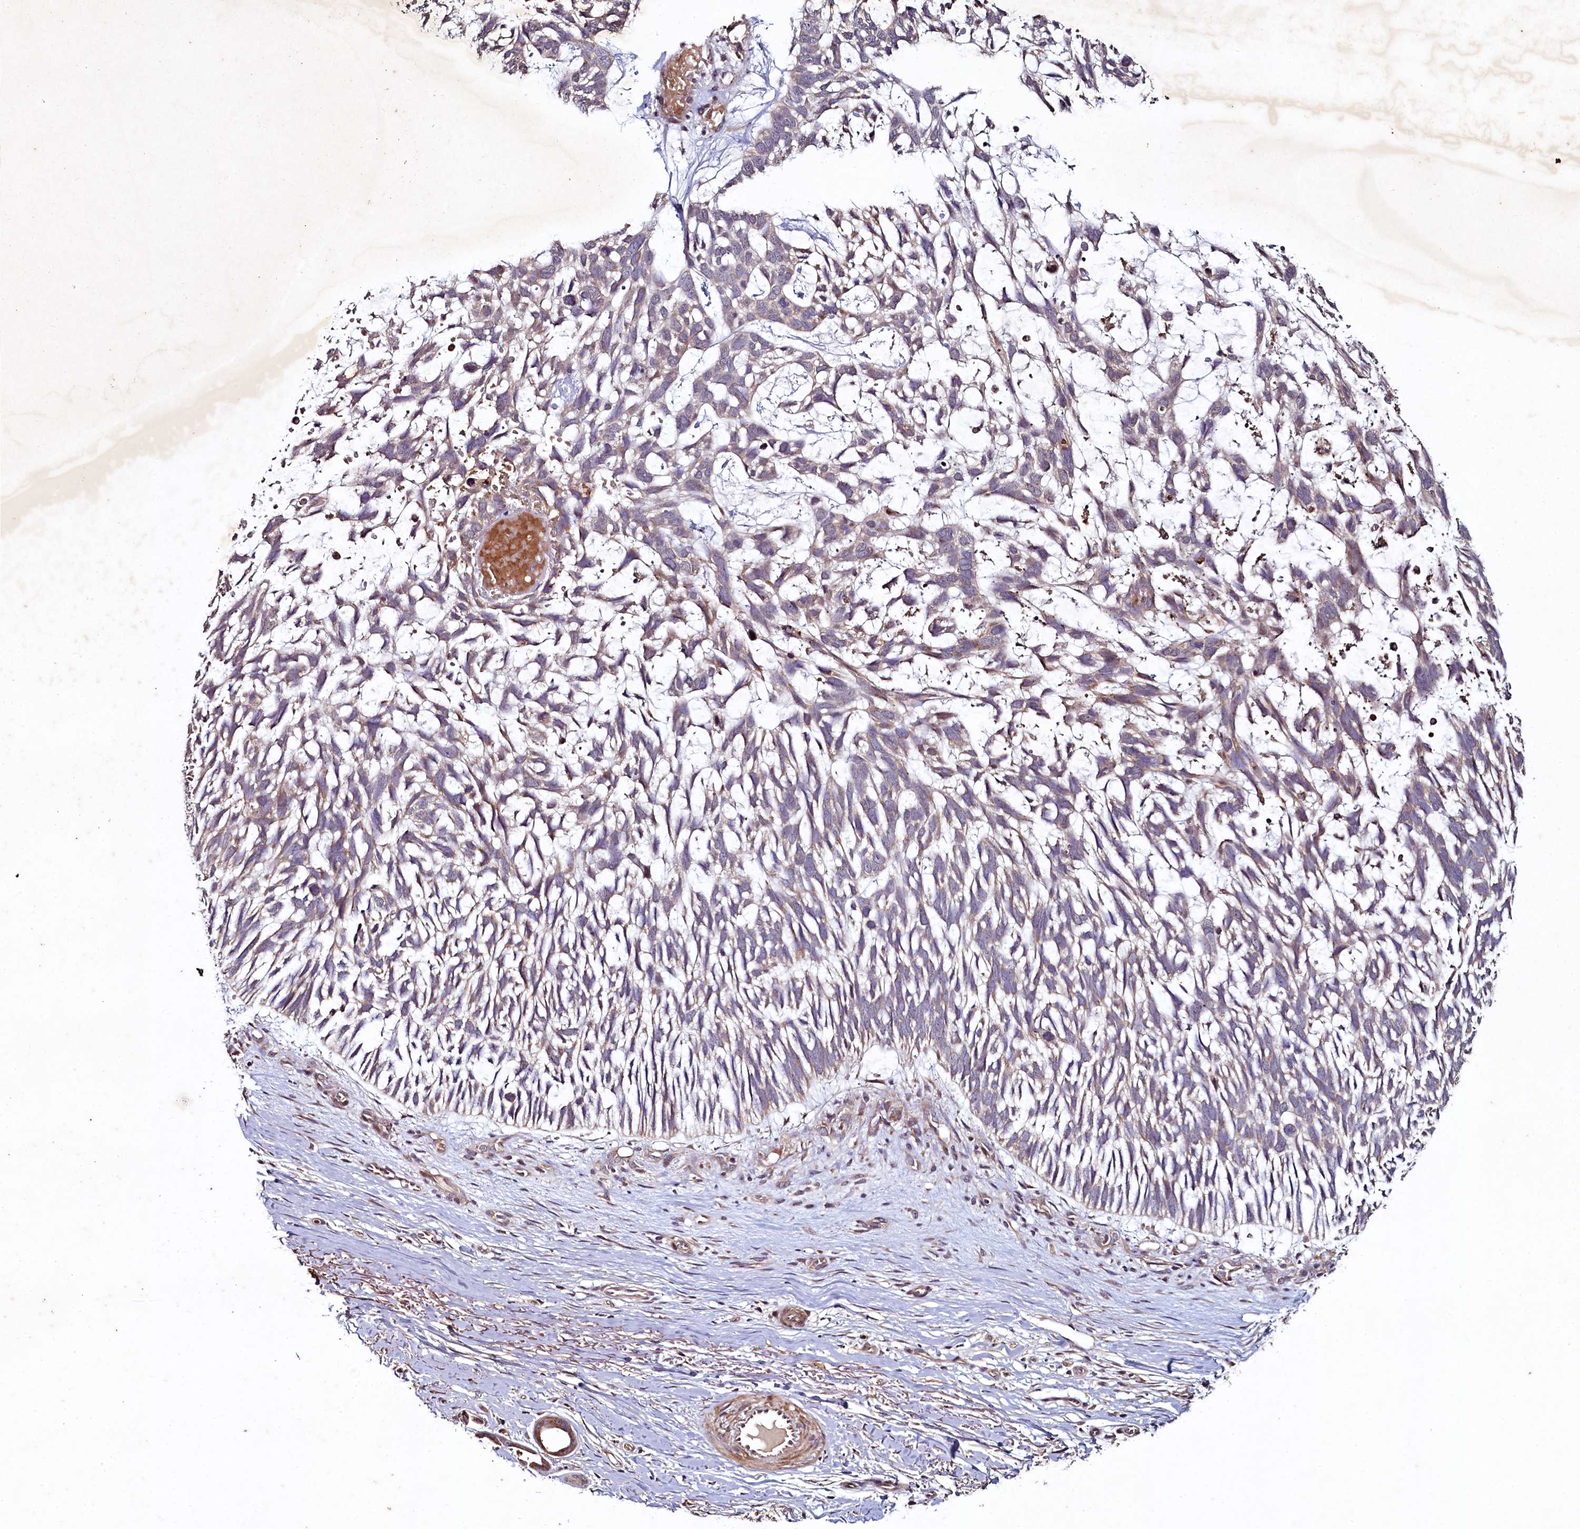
{"staining": {"intensity": "weak", "quantity": "25%-75%", "location": "cytoplasmic/membranous"}, "tissue": "skin cancer", "cell_type": "Tumor cells", "image_type": "cancer", "snomed": [{"axis": "morphology", "description": "Basal cell carcinoma"}, {"axis": "topography", "description": "Skin"}], "caption": "Immunohistochemical staining of human basal cell carcinoma (skin) reveals low levels of weak cytoplasmic/membranous positivity in approximately 25%-75% of tumor cells. The staining is performed using DAB brown chromogen to label protein expression. The nuclei are counter-stained blue using hematoxylin.", "gene": "SEC24C", "patient": {"sex": "male", "age": 88}}